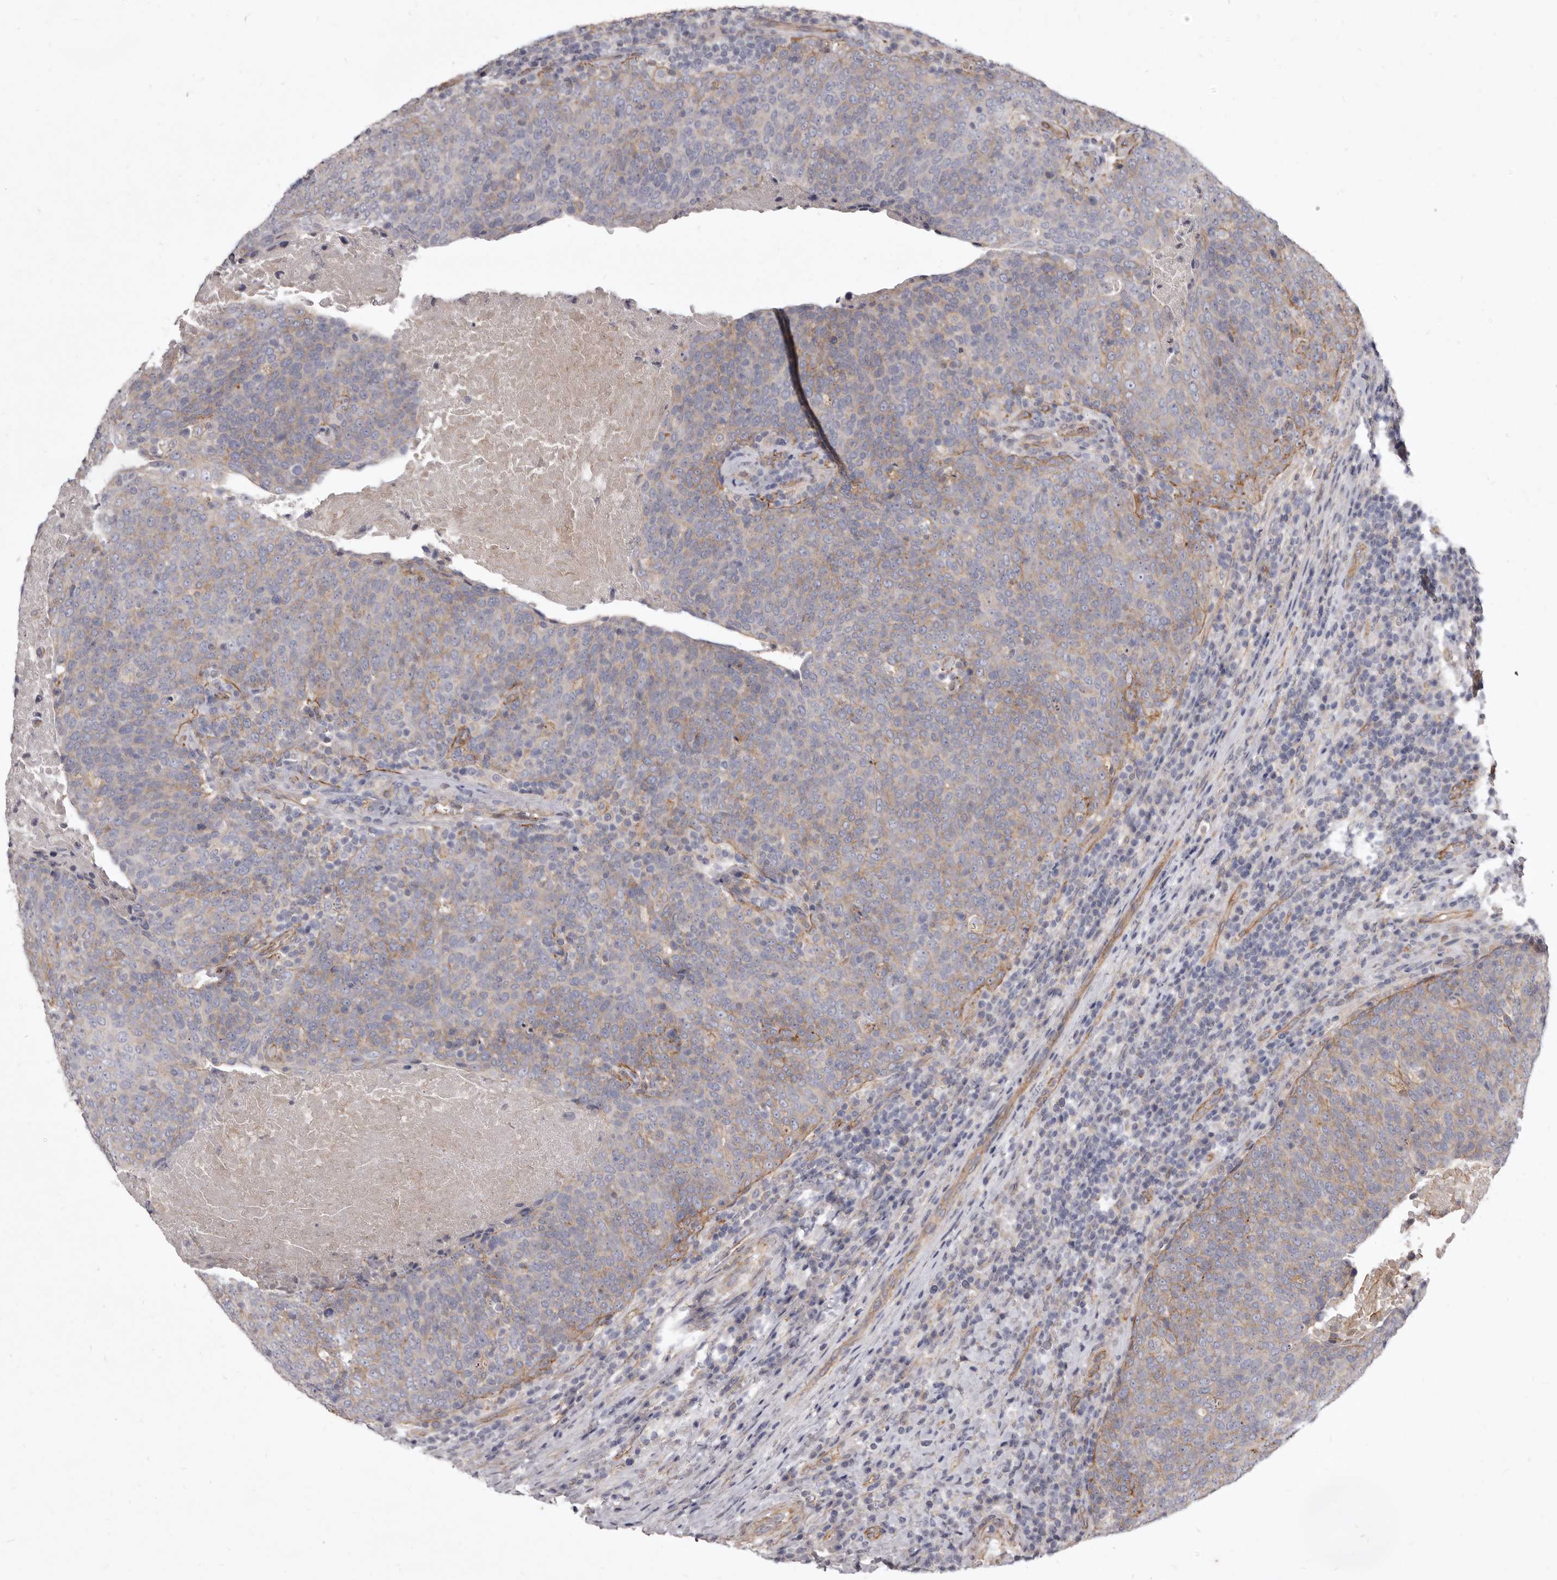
{"staining": {"intensity": "weak", "quantity": "25%-75%", "location": "cytoplasmic/membranous"}, "tissue": "head and neck cancer", "cell_type": "Tumor cells", "image_type": "cancer", "snomed": [{"axis": "morphology", "description": "Squamous cell carcinoma, NOS"}, {"axis": "morphology", "description": "Squamous cell carcinoma, metastatic, NOS"}, {"axis": "topography", "description": "Lymph node"}, {"axis": "topography", "description": "Head-Neck"}], "caption": "Human head and neck cancer (metastatic squamous cell carcinoma) stained with a brown dye shows weak cytoplasmic/membranous positive staining in approximately 25%-75% of tumor cells.", "gene": "P2RX6", "patient": {"sex": "male", "age": 62}}